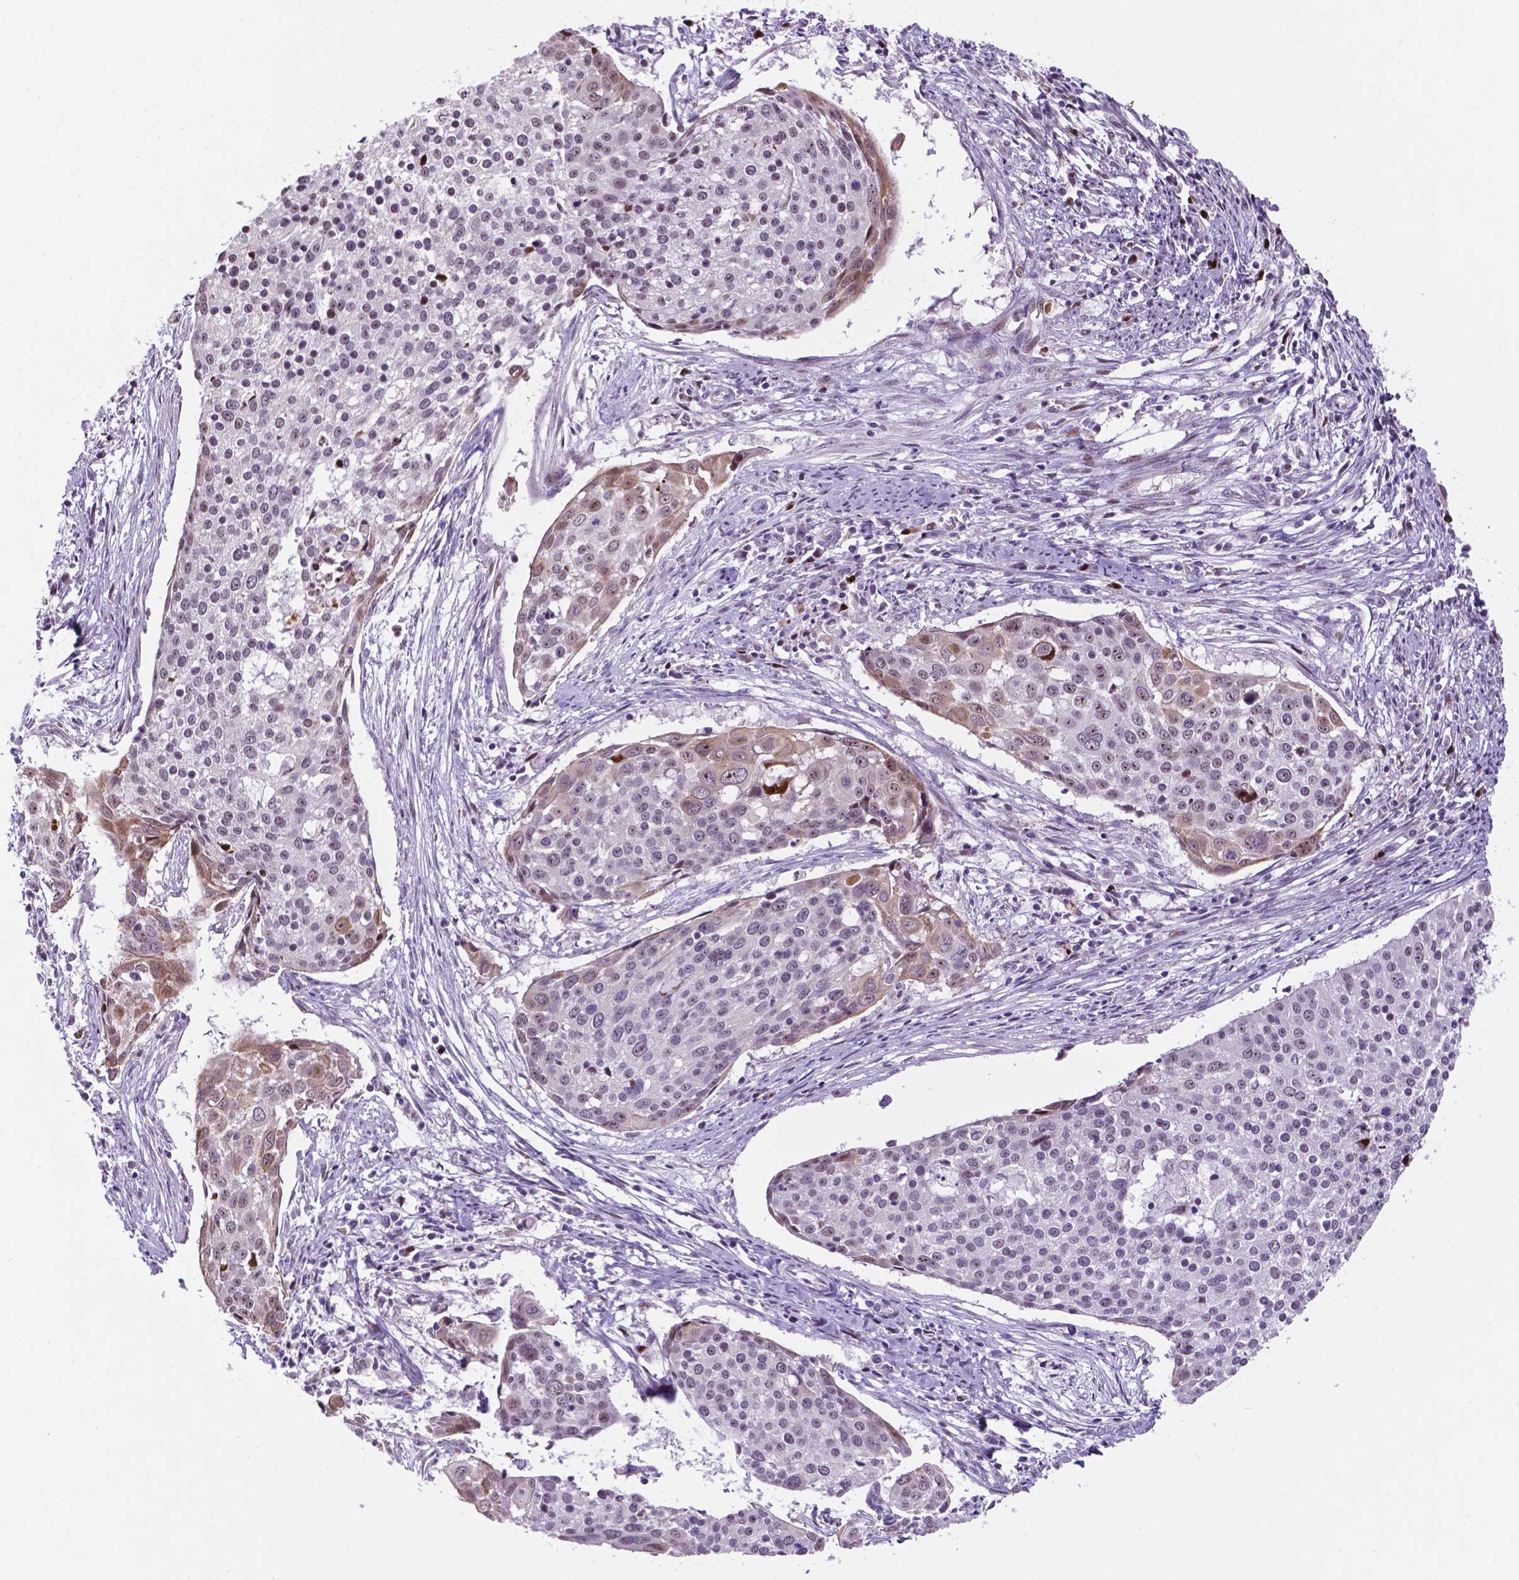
{"staining": {"intensity": "weak", "quantity": "<25%", "location": "cytoplasmic/membranous,nuclear"}, "tissue": "cervical cancer", "cell_type": "Tumor cells", "image_type": "cancer", "snomed": [{"axis": "morphology", "description": "Squamous cell carcinoma, NOS"}, {"axis": "topography", "description": "Cervix"}], "caption": "Cervical cancer (squamous cell carcinoma) was stained to show a protein in brown. There is no significant staining in tumor cells.", "gene": "SMAD3", "patient": {"sex": "female", "age": 39}}